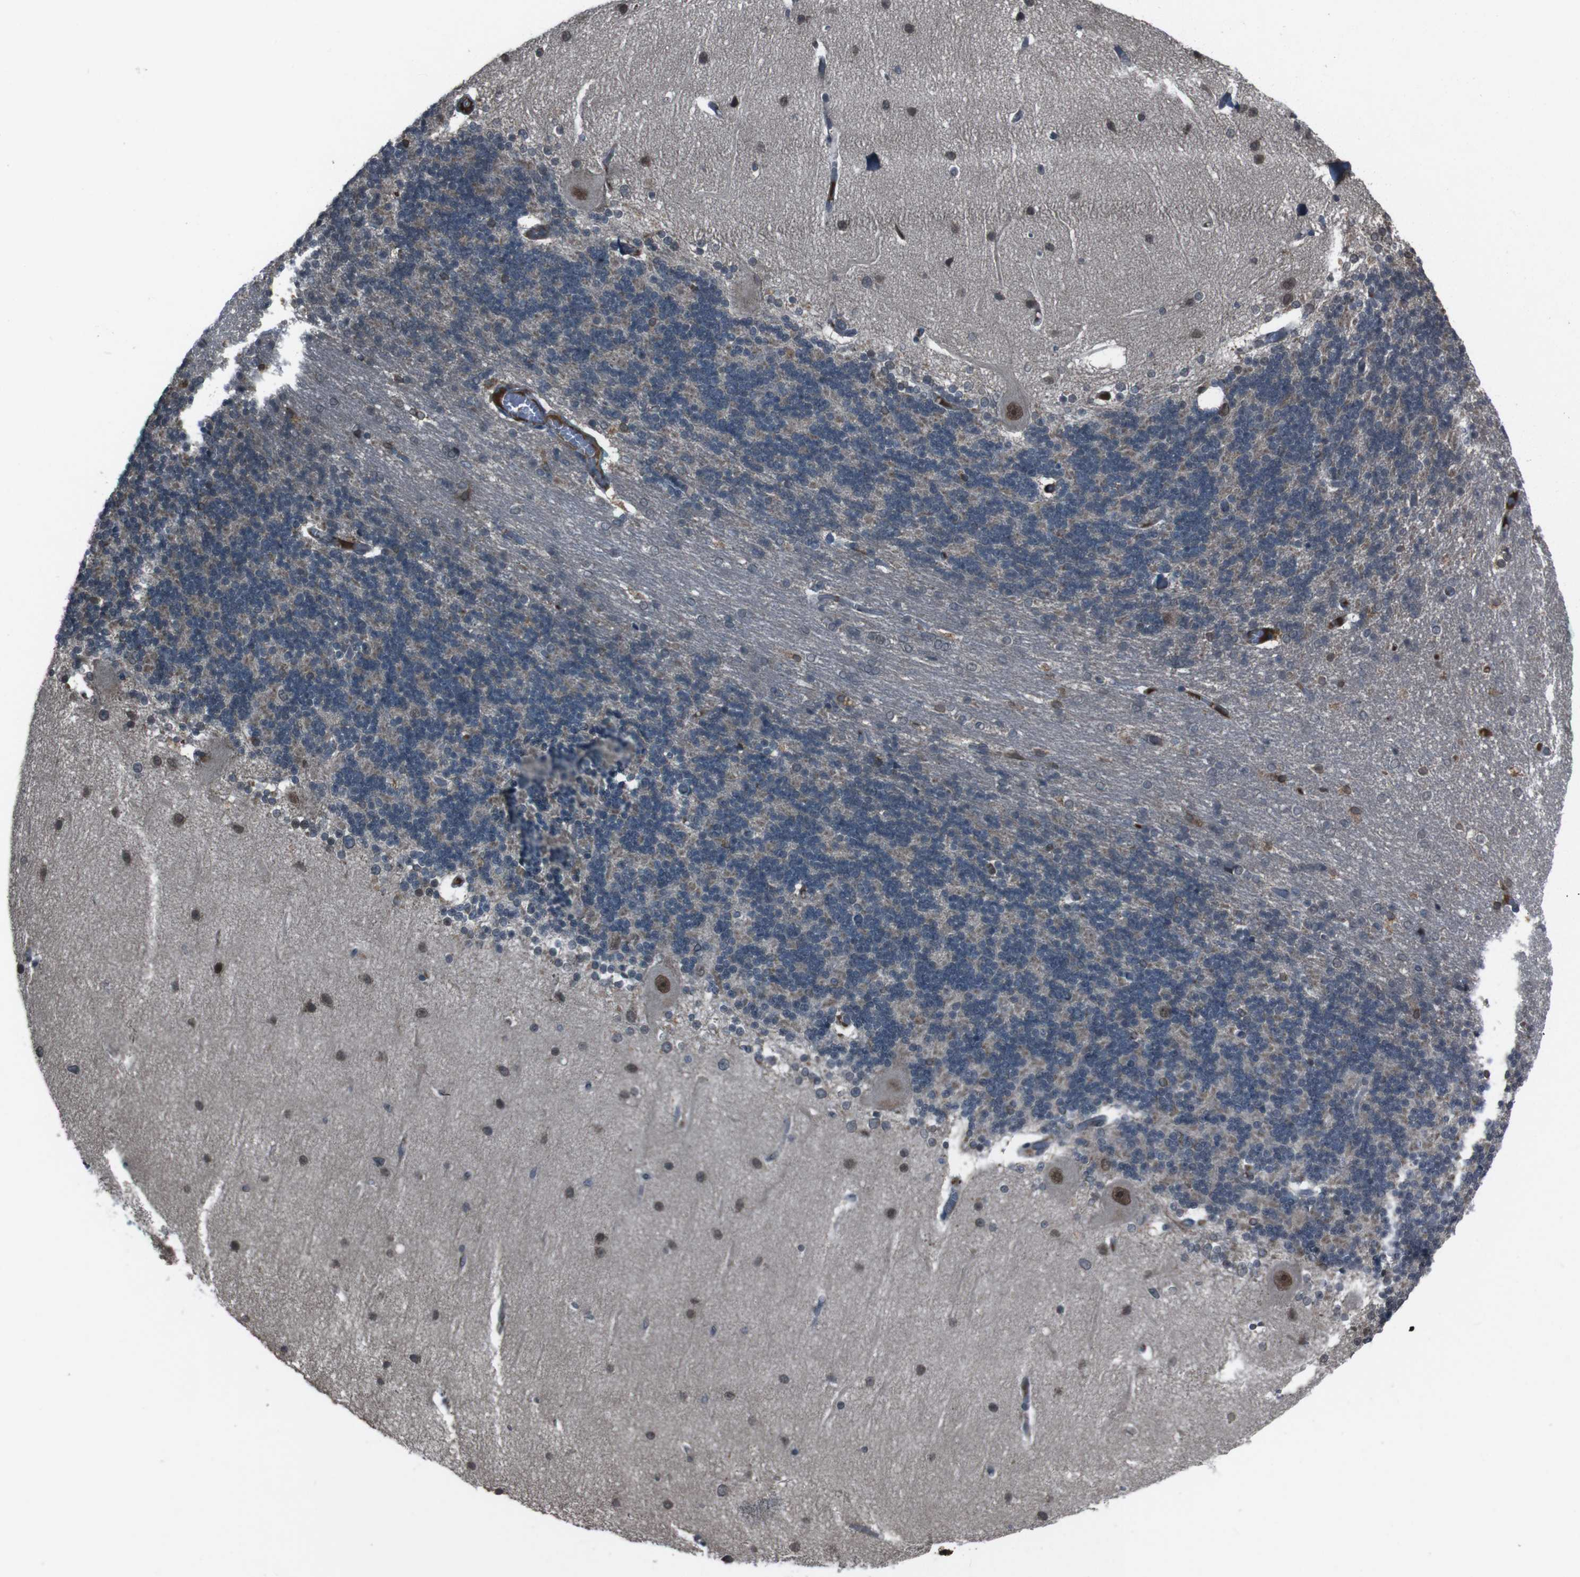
{"staining": {"intensity": "weak", "quantity": "25%-75%", "location": "cytoplasmic/membranous,nuclear"}, "tissue": "cerebellum", "cell_type": "Cells in granular layer", "image_type": "normal", "snomed": [{"axis": "morphology", "description": "Normal tissue, NOS"}, {"axis": "topography", "description": "Cerebellum"}], "caption": "High-power microscopy captured an immunohistochemistry (IHC) photomicrograph of normal cerebellum, revealing weak cytoplasmic/membranous,nuclear positivity in about 25%-75% of cells in granular layer. The protein is stained brown, and the nuclei are stained in blue (DAB IHC with brightfield microscopy, high magnification).", "gene": "SS18L1", "patient": {"sex": "female", "age": 54}}